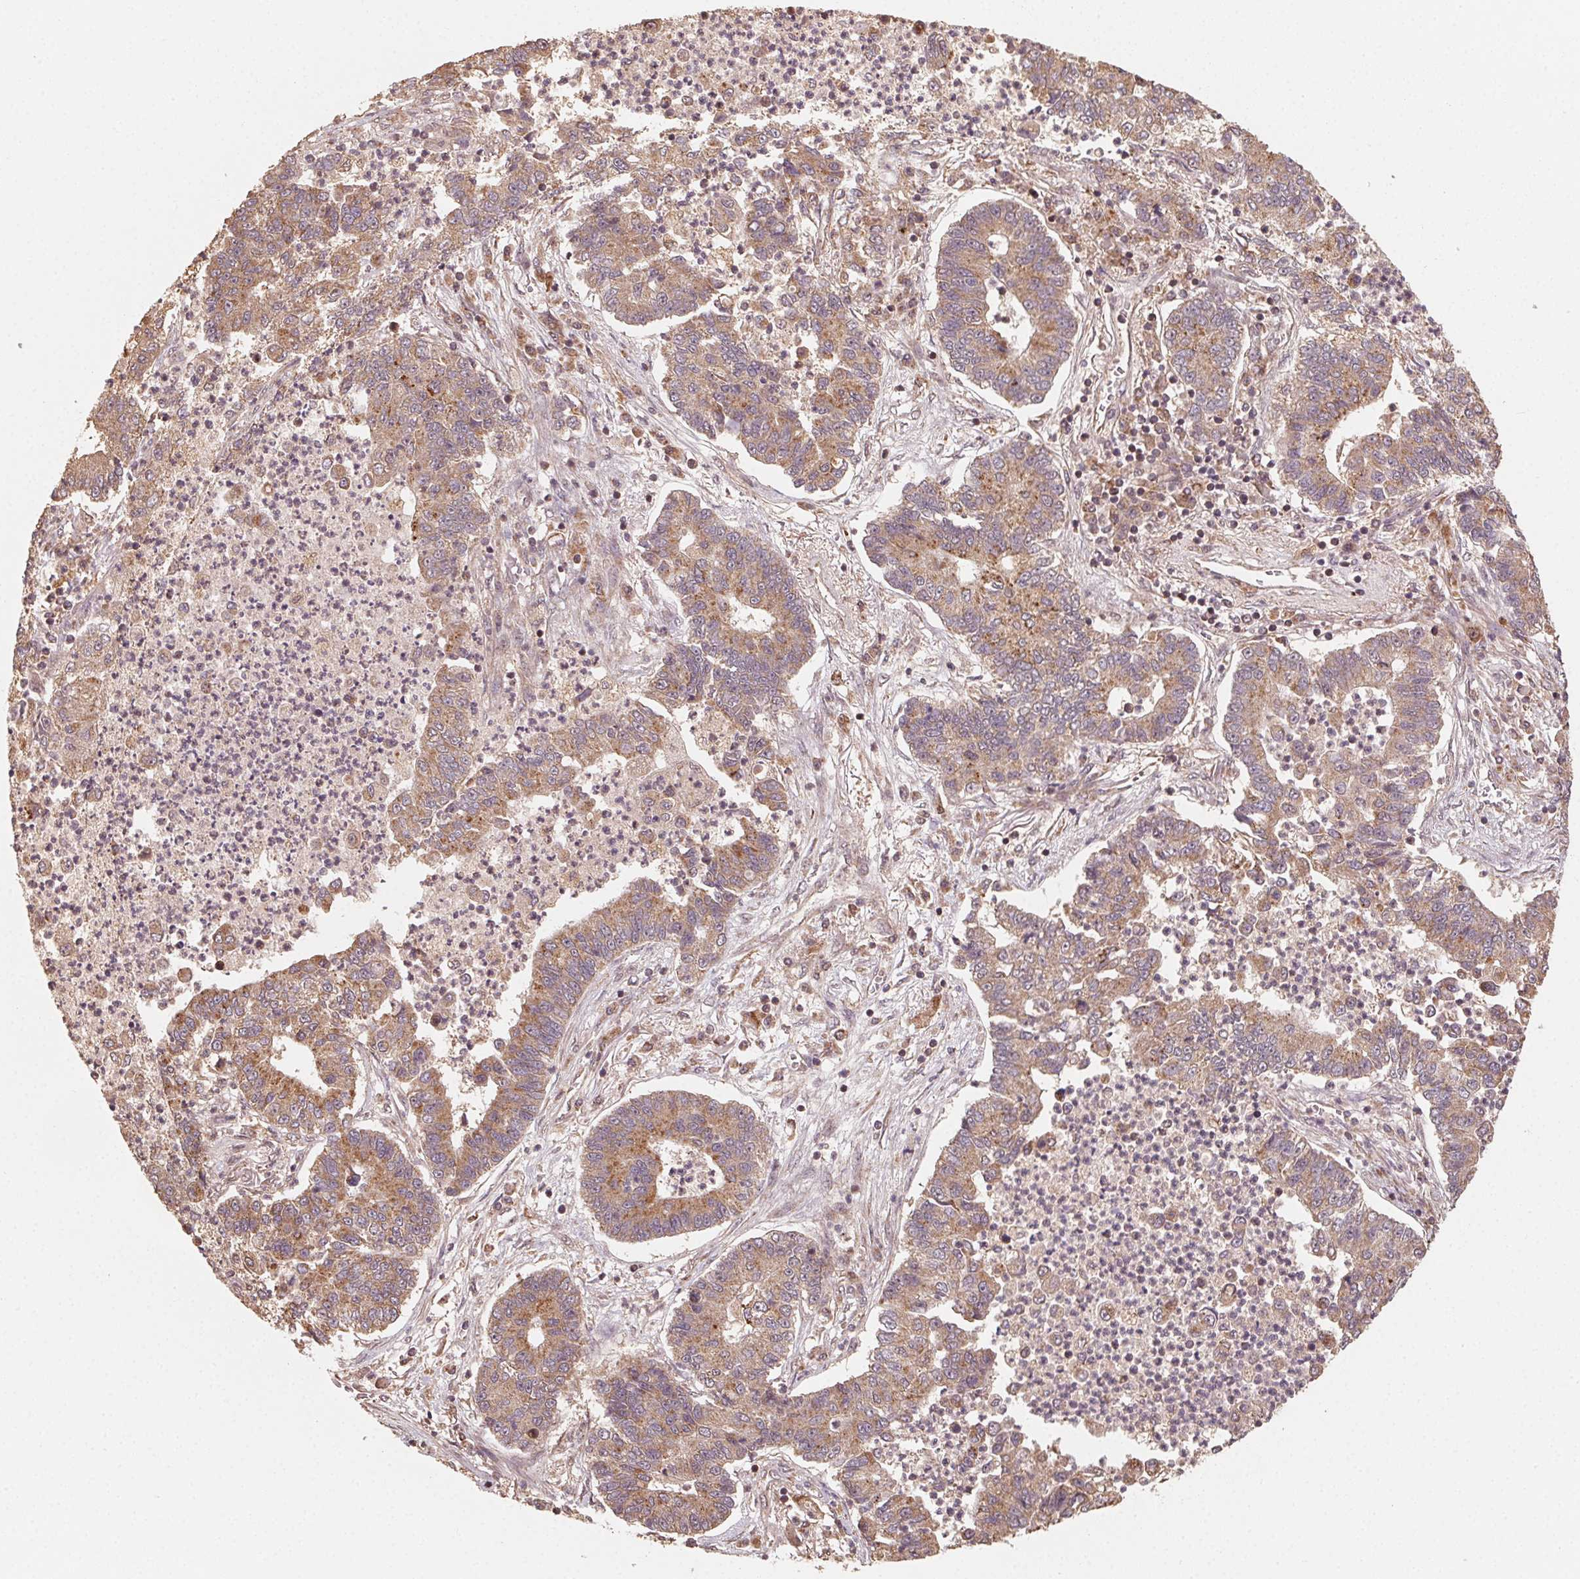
{"staining": {"intensity": "weak", "quantity": ">75%", "location": "cytoplasmic/membranous"}, "tissue": "lung cancer", "cell_type": "Tumor cells", "image_type": "cancer", "snomed": [{"axis": "morphology", "description": "Adenocarcinoma, NOS"}, {"axis": "topography", "description": "Lung"}], "caption": "Tumor cells show low levels of weak cytoplasmic/membranous expression in approximately >75% of cells in adenocarcinoma (lung).", "gene": "WBP2", "patient": {"sex": "female", "age": 57}}